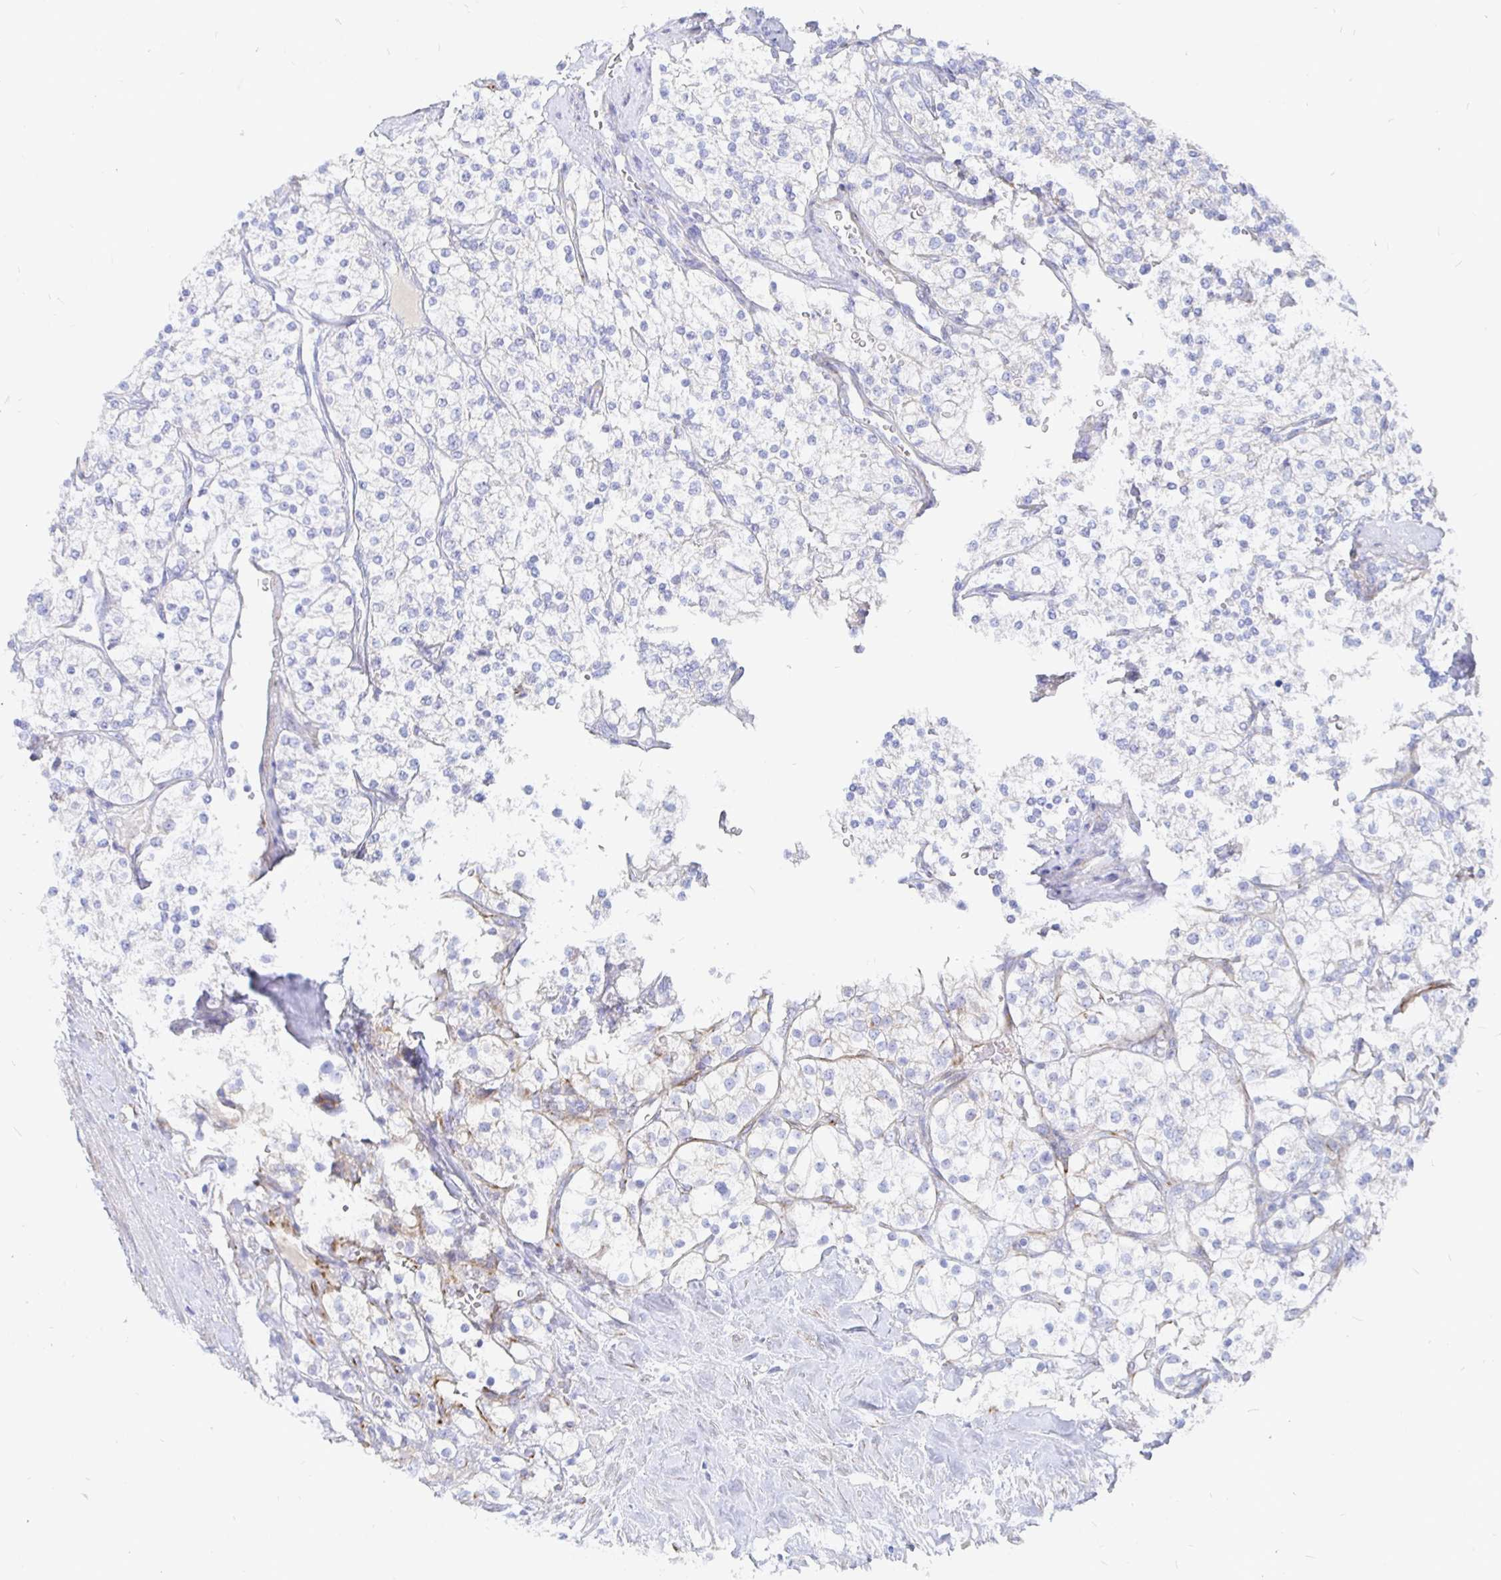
{"staining": {"intensity": "negative", "quantity": "none", "location": "none"}, "tissue": "renal cancer", "cell_type": "Tumor cells", "image_type": "cancer", "snomed": [{"axis": "morphology", "description": "Adenocarcinoma, NOS"}, {"axis": "topography", "description": "Kidney"}], "caption": "High power microscopy histopathology image of an IHC image of renal cancer, revealing no significant expression in tumor cells. The staining was performed using DAB to visualize the protein expression in brown, while the nuclei were stained in blue with hematoxylin (Magnification: 20x).", "gene": "COX16", "patient": {"sex": "male", "age": 80}}